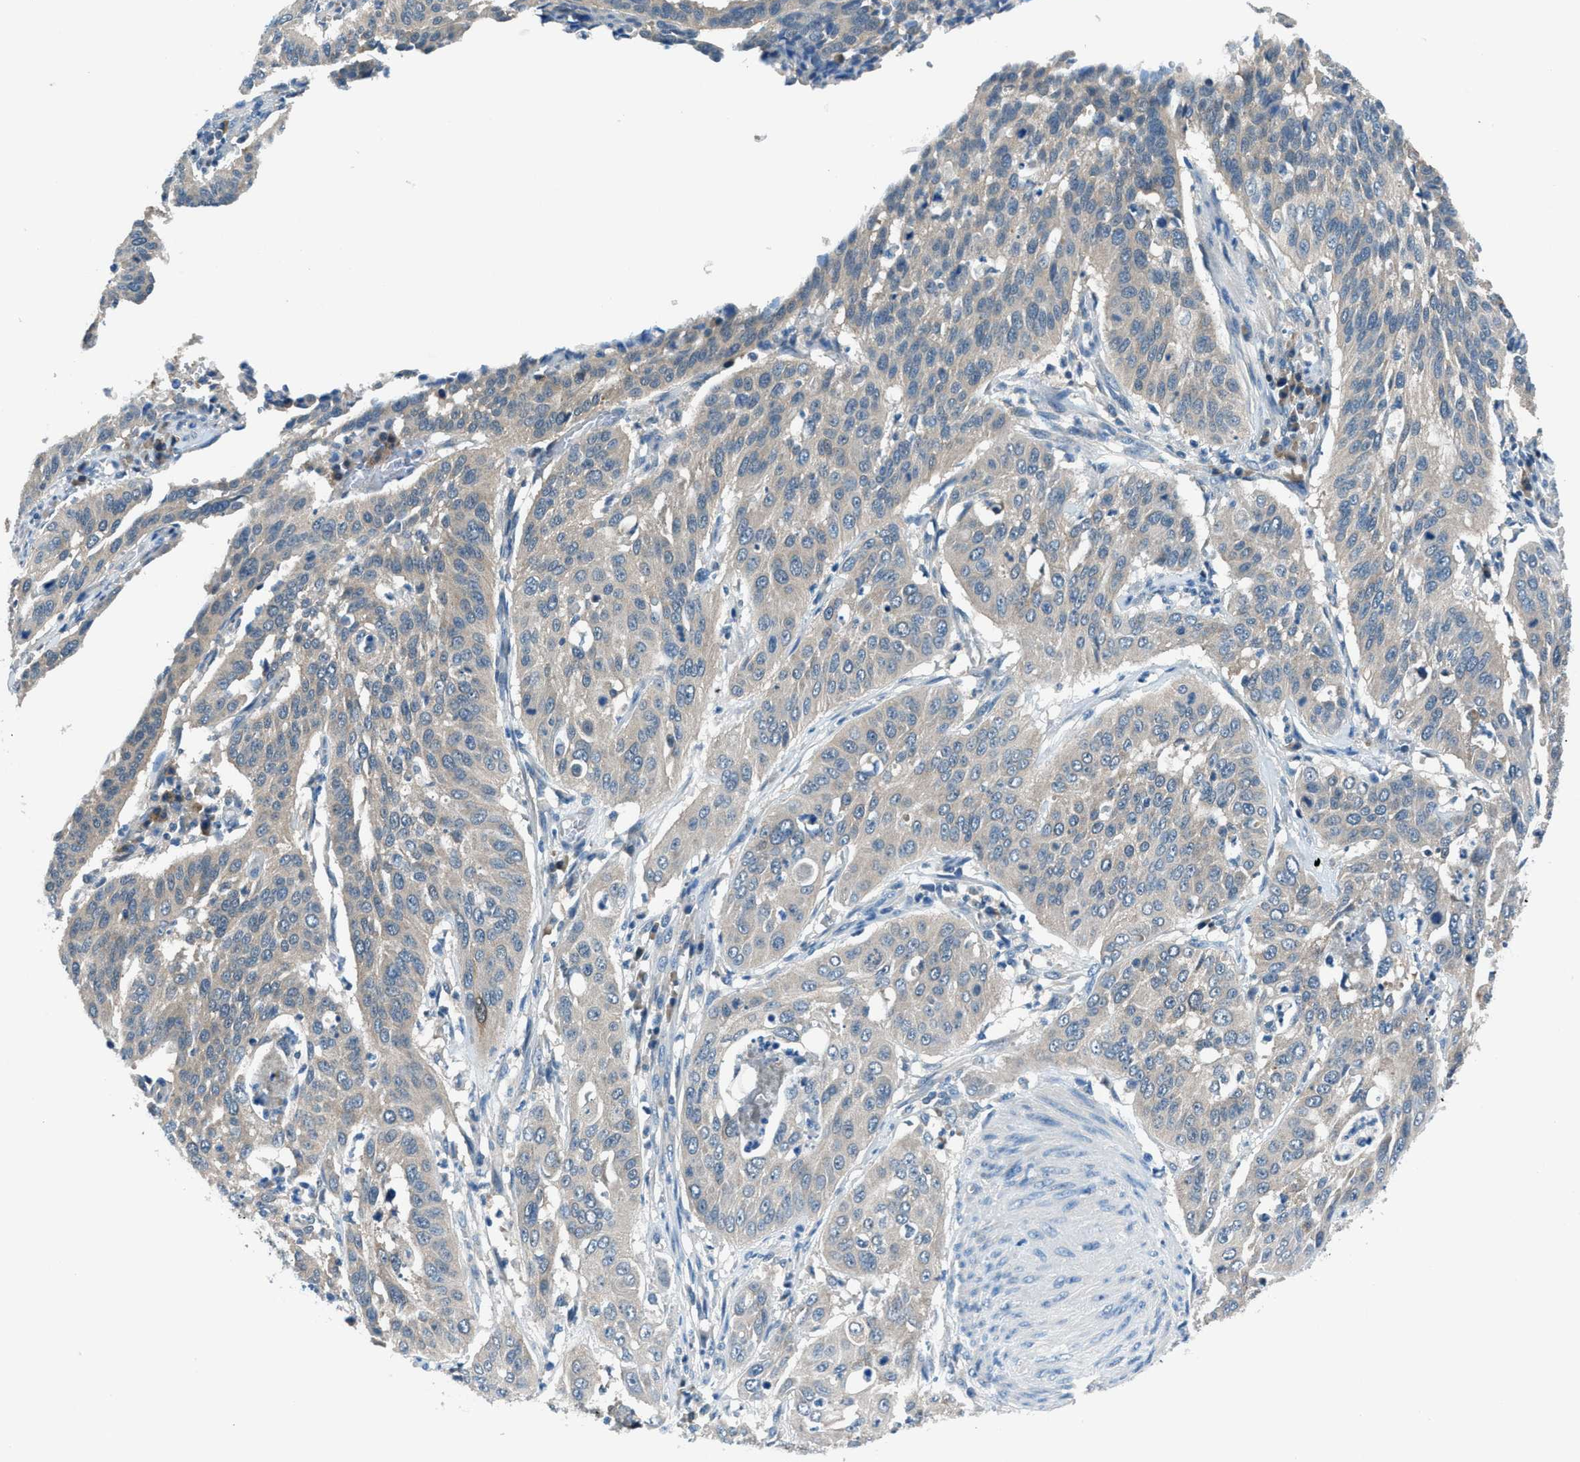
{"staining": {"intensity": "weak", "quantity": "<25%", "location": "cytoplasmic/membranous"}, "tissue": "cervical cancer", "cell_type": "Tumor cells", "image_type": "cancer", "snomed": [{"axis": "morphology", "description": "Normal tissue, NOS"}, {"axis": "morphology", "description": "Squamous cell carcinoma, NOS"}, {"axis": "topography", "description": "Cervix"}], "caption": "This is an IHC photomicrograph of squamous cell carcinoma (cervical). There is no positivity in tumor cells.", "gene": "ACP1", "patient": {"sex": "female", "age": 39}}